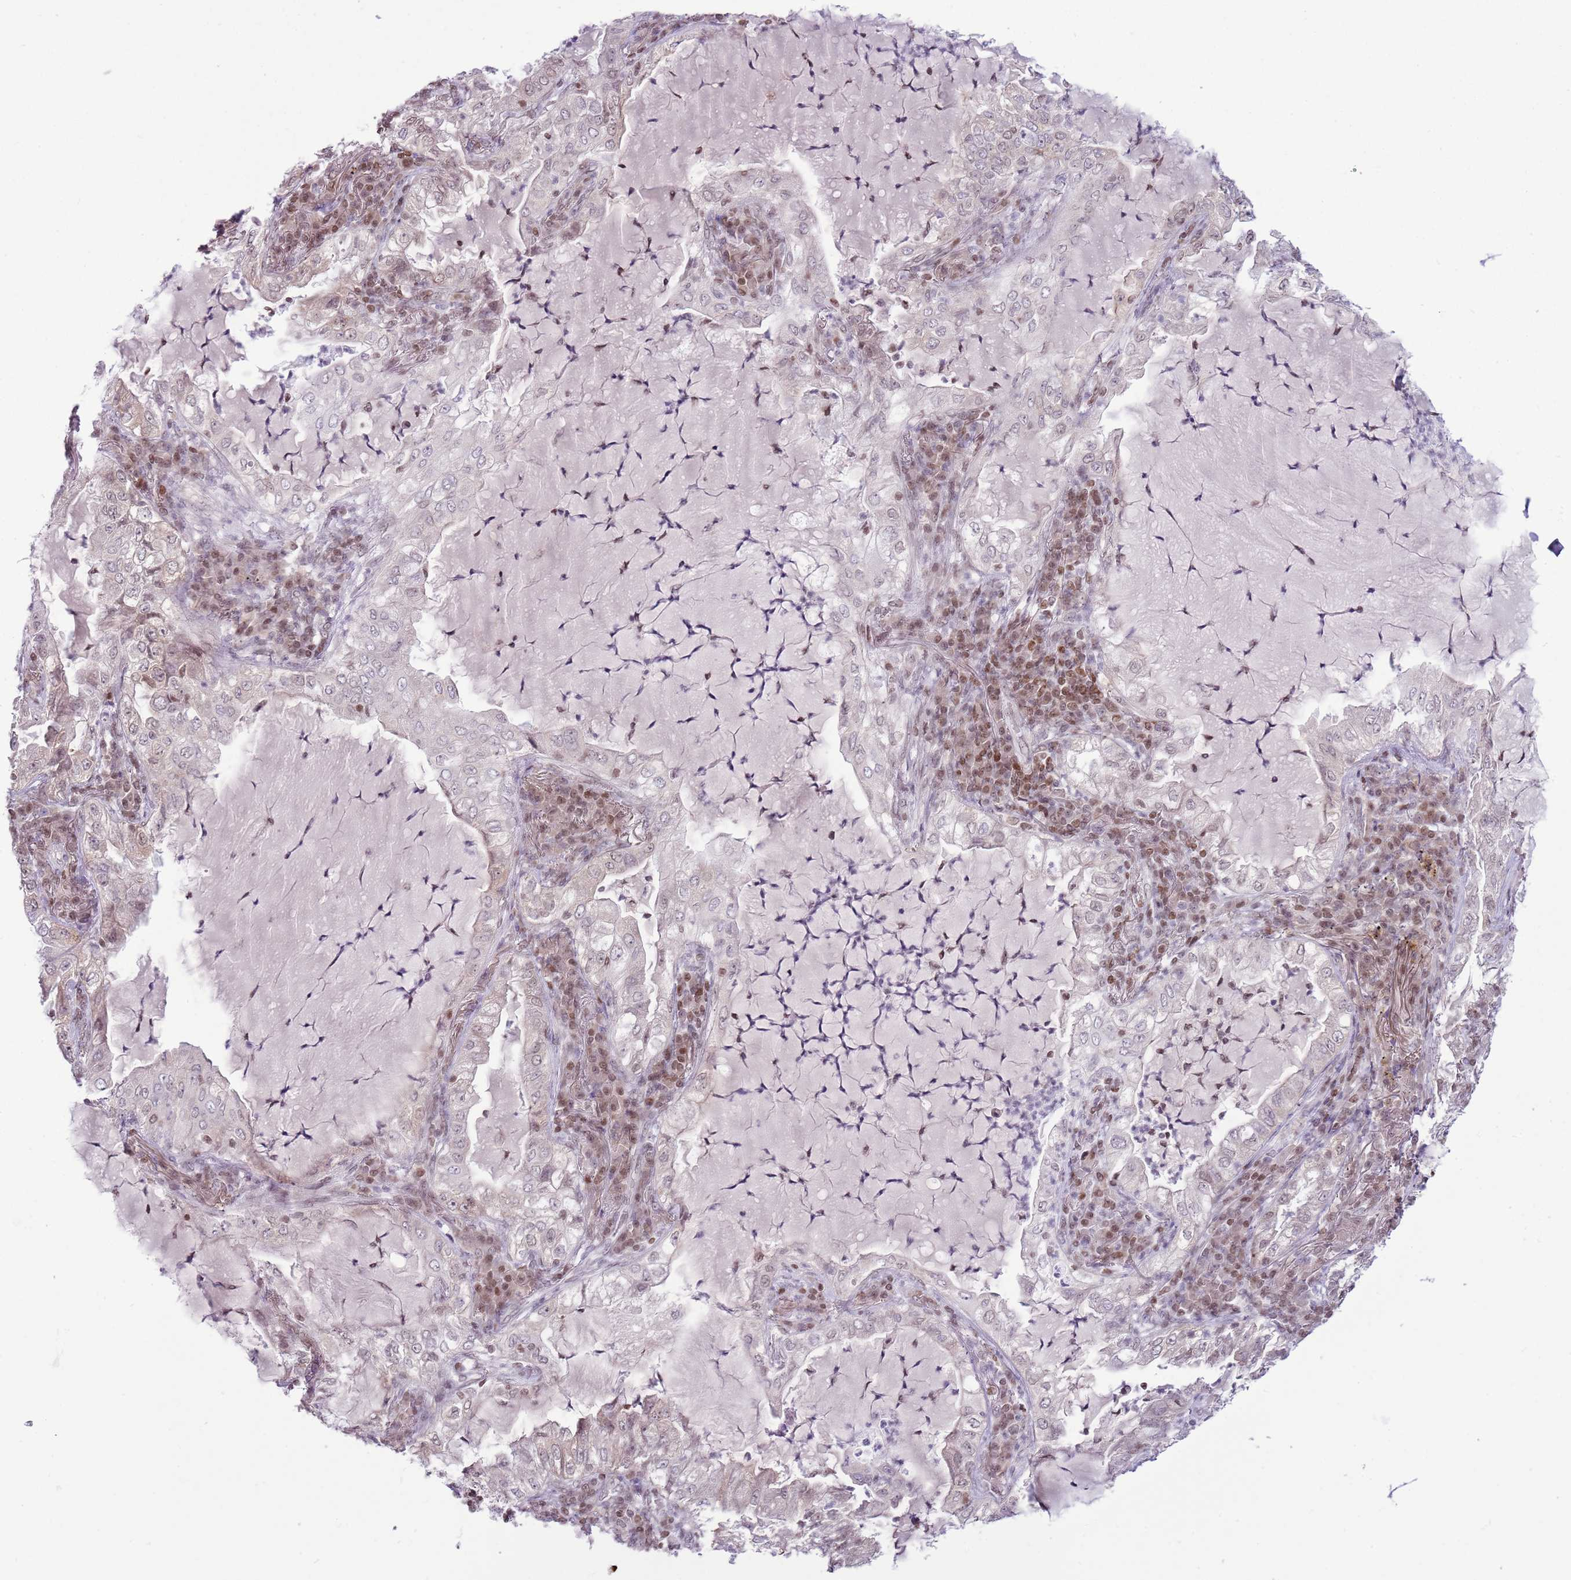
{"staining": {"intensity": "weak", "quantity": "<25%", "location": "nuclear"}, "tissue": "lung cancer", "cell_type": "Tumor cells", "image_type": "cancer", "snomed": [{"axis": "morphology", "description": "Adenocarcinoma, NOS"}, {"axis": "topography", "description": "Lung"}], "caption": "An IHC histopathology image of lung cancer is shown. There is no staining in tumor cells of lung cancer.", "gene": "SELENOH", "patient": {"sex": "female", "age": 73}}